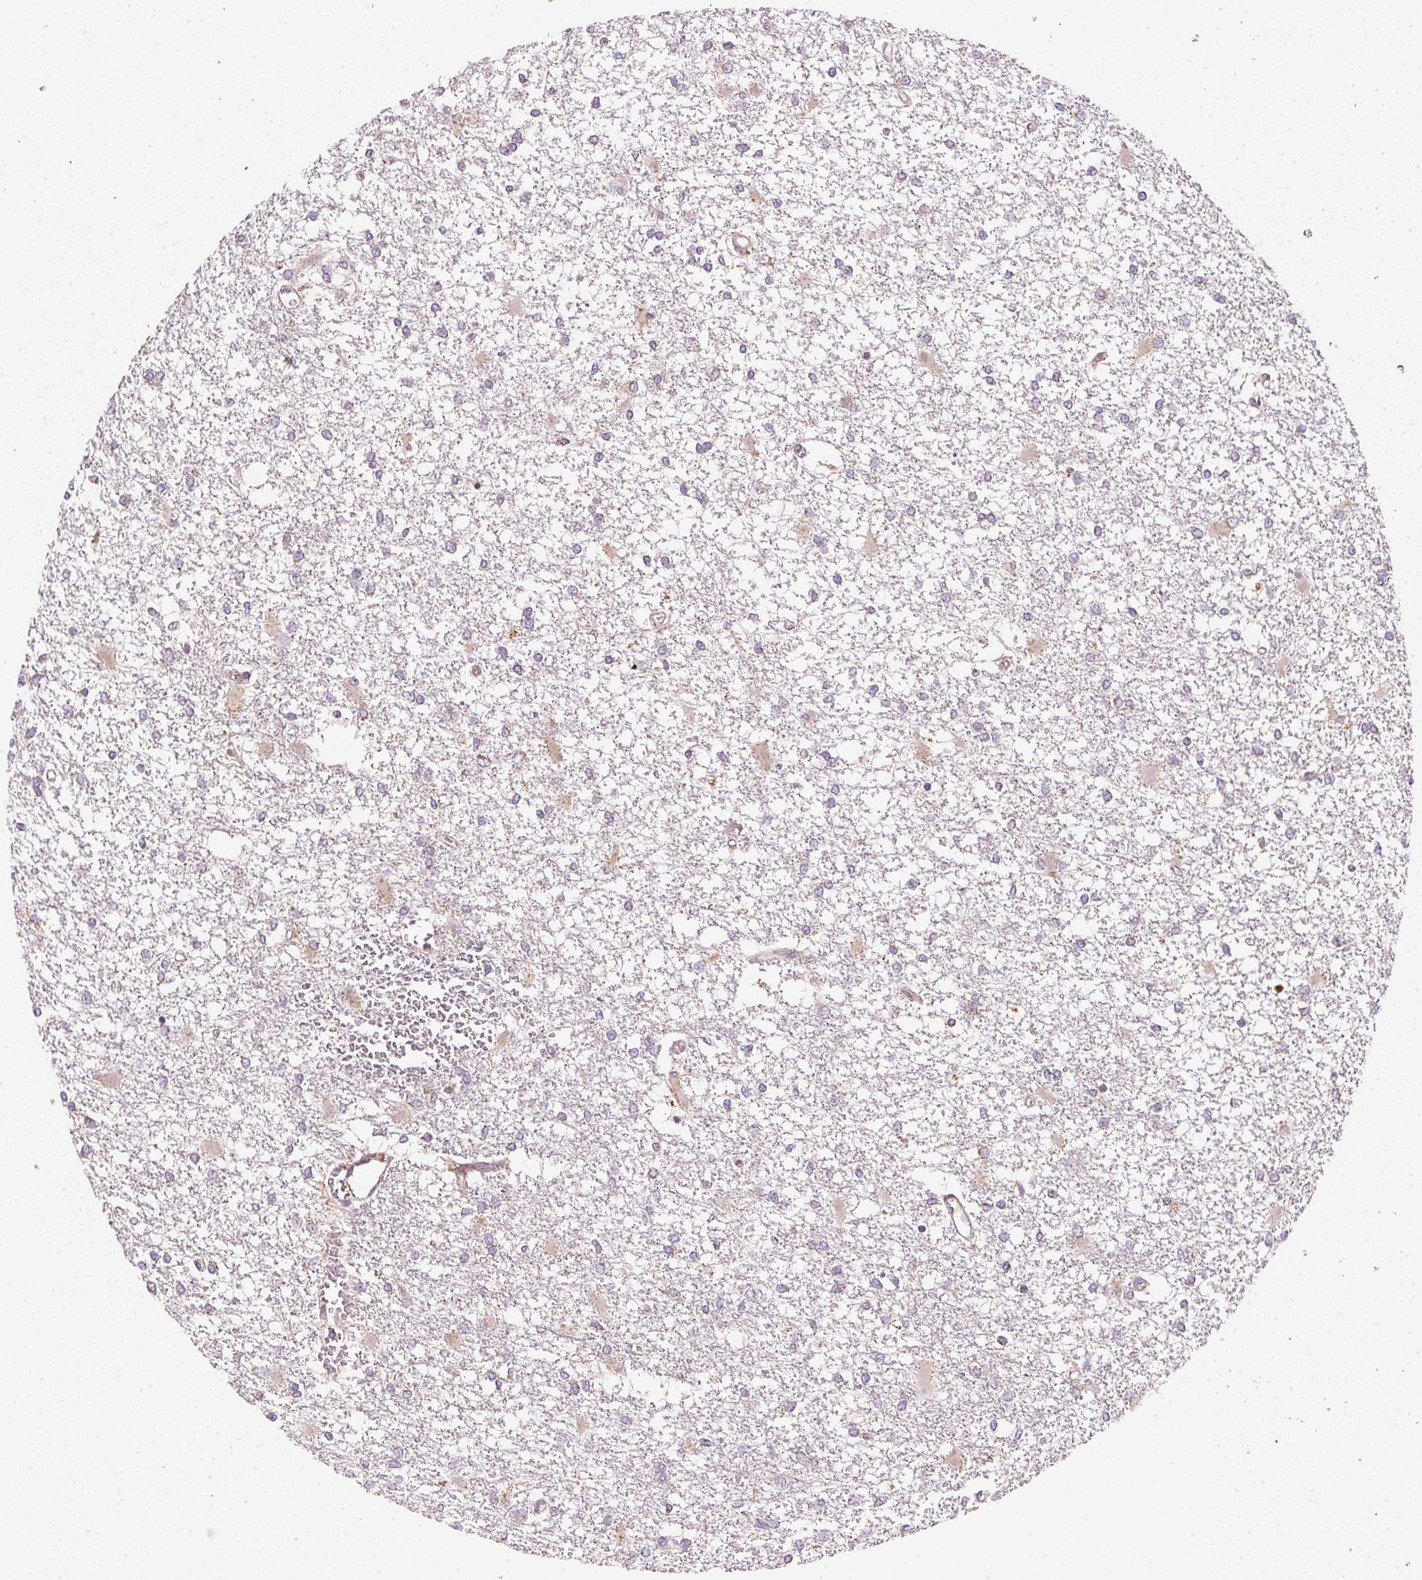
{"staining": {"intensity": "negative", "quantity": "none", "location": "none"}, "tissue": "glioma", "cell_type": "Tumor cells", "image_type": "cancer", "snomed": [{"axis": "morphology", "description": "Glioma, malignant, High grade"}, {"axis": "topography", "description": "Cerebral cortex"}], "caption": "Histopathology image shows no protein staining in tumor cells of malignant high-grade glioma tissue.", "gene": "COQ7", "patient": {"sex": "male", "age": 79}}